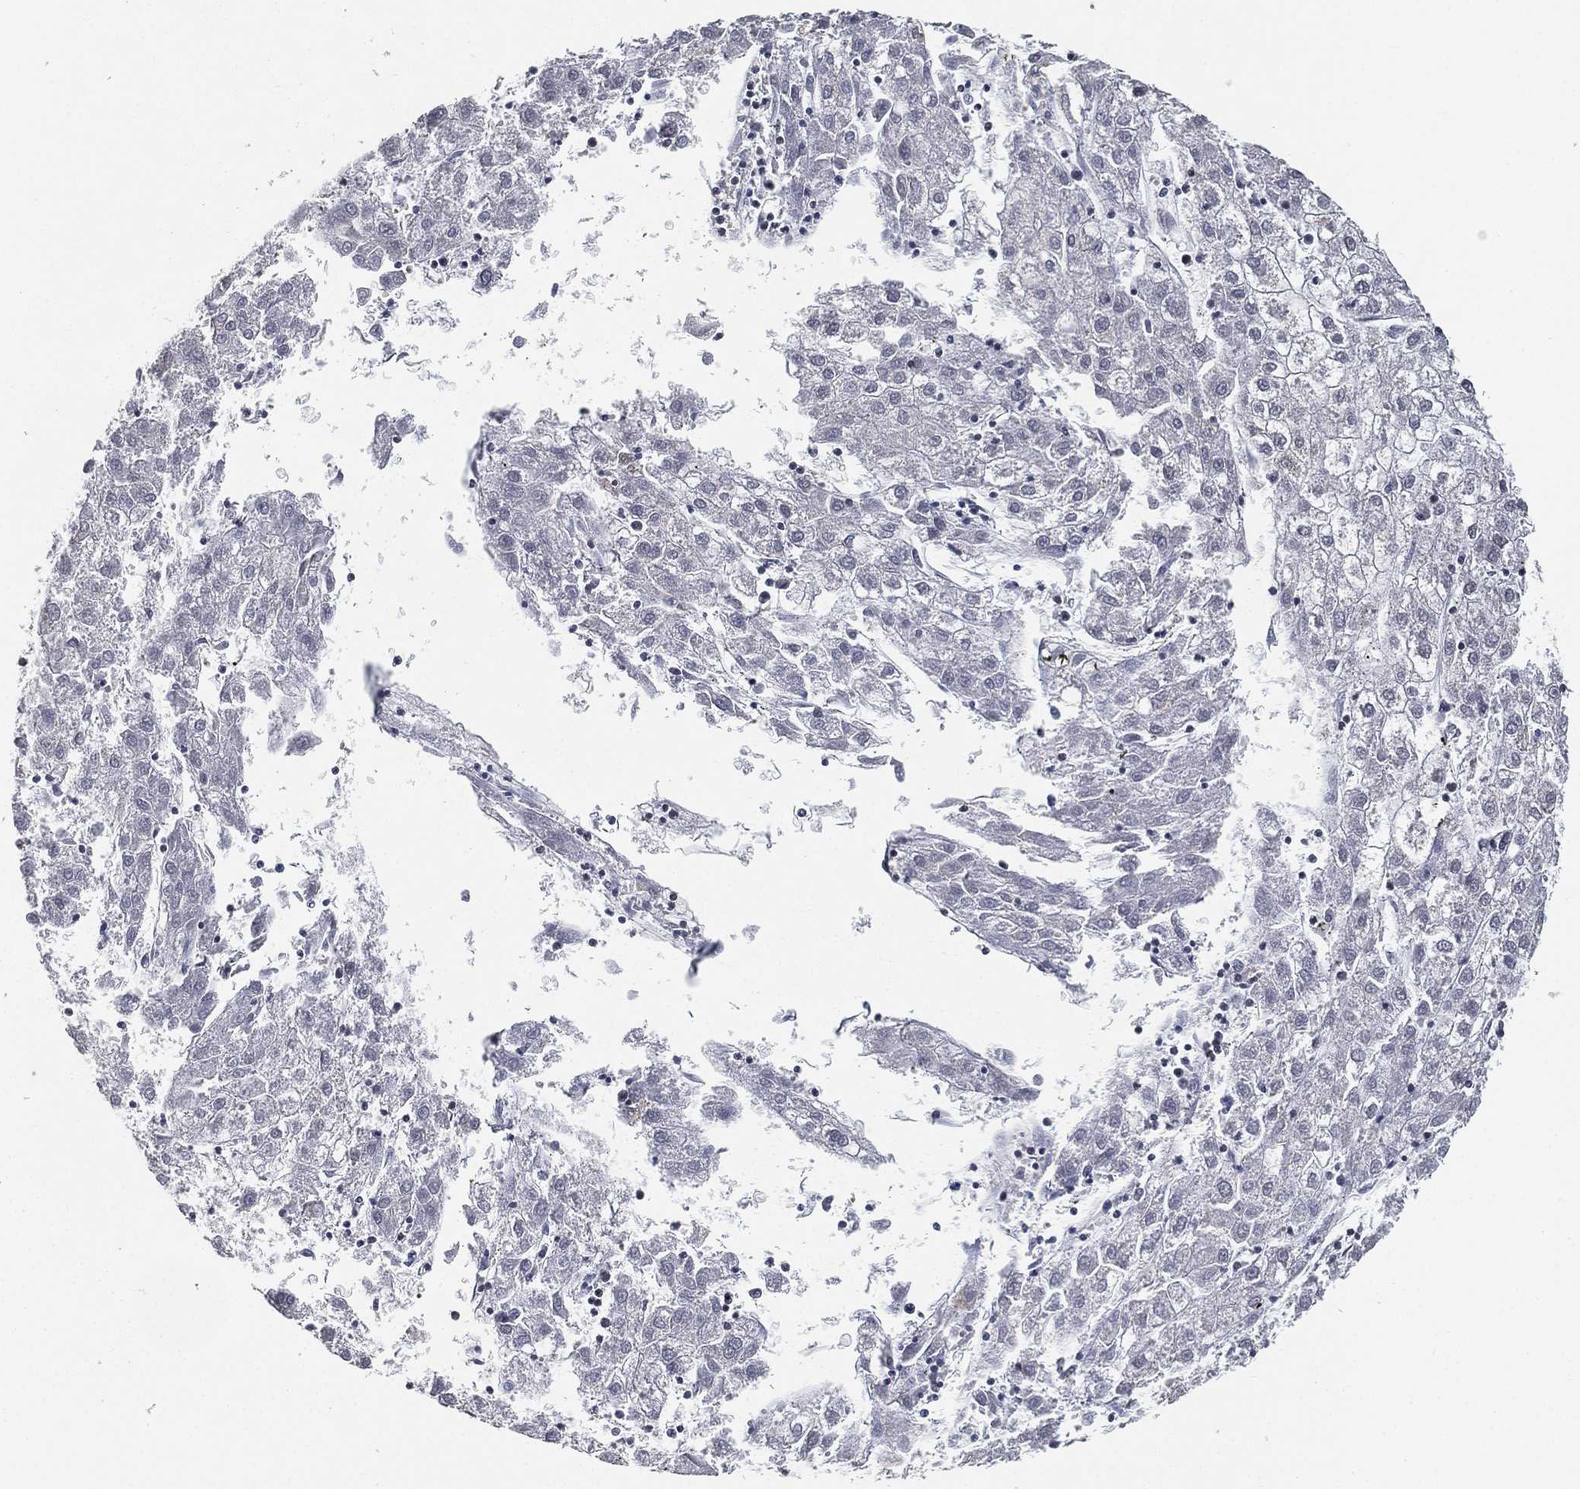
{"staining": {"intensity": "negative", "quantity": "none", "location": "none"}, "tissue": "liver cancer", "cell_type": "Tumor cells", "image_type": "cancer", "snomed": [{"axis": "morphology", "description": "Carcinoma, Hepatocellular, NOS"}, {"axis": "topography", "description": "Liver"}], "caption": "Tumor cells are negative for protein expression in human liver hepatocellular carcinoma.", "gene": "RSRC2", "patient": {"sex": "male", "age": 72}}